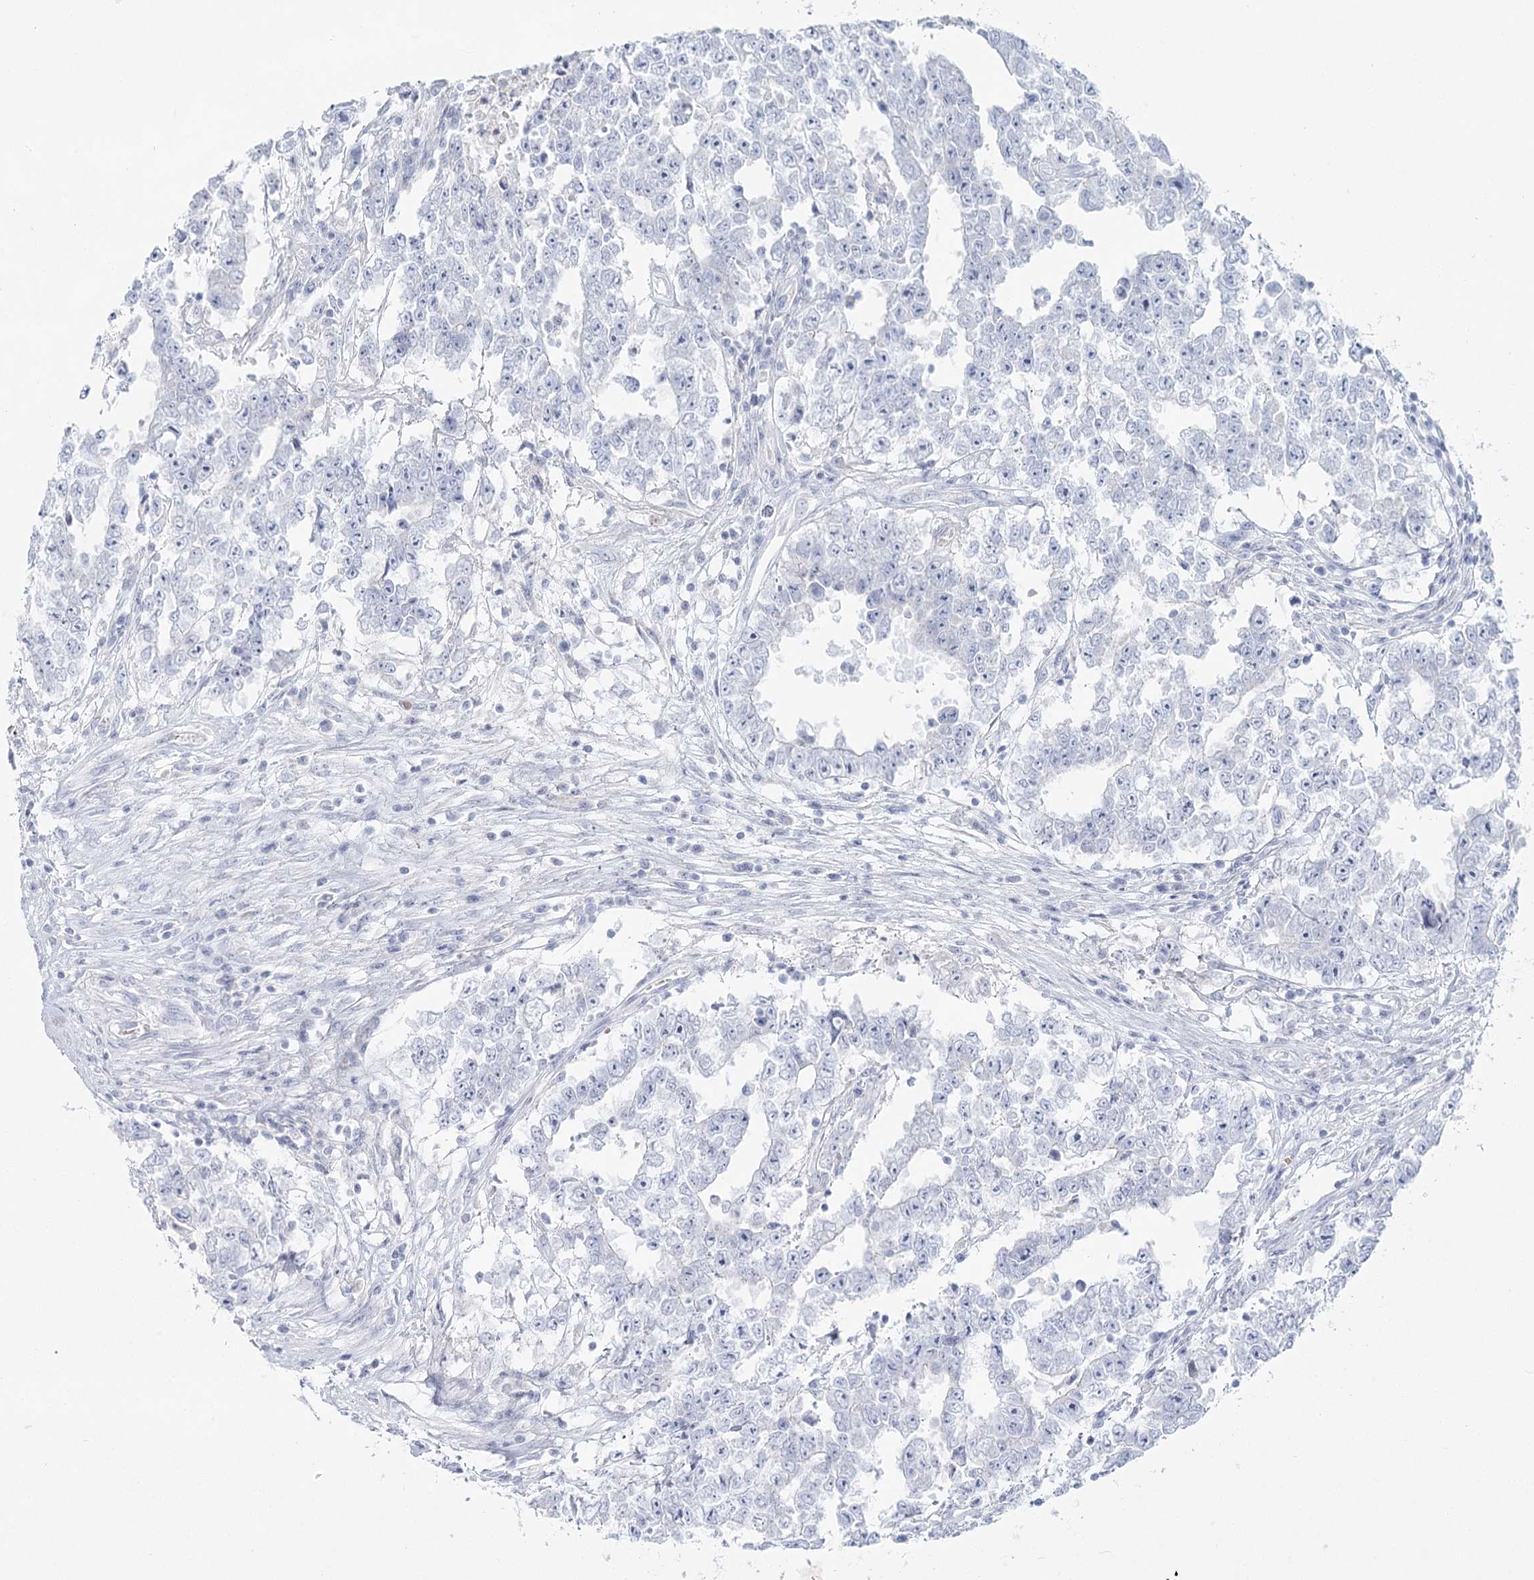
{"staining": {"intensity": "negative", "quantity": "none", "location": "none"}, "tissue": "testis cancer", "cell_type": "Tumor cells", "image_type": "cancer", "snomed": [{"axis": "morphology", "description": "Carcinoma, Embryonal, NOS"}, {"axis": "topography", "description": "Testis"}], "caption": "Immunohistochemistry (IHC) of human embryonal carcinoma (testis) exhibits no staining in tumor cells.", "gene": "IFIT5", "patient": {"sex": "male", "age": 25}}